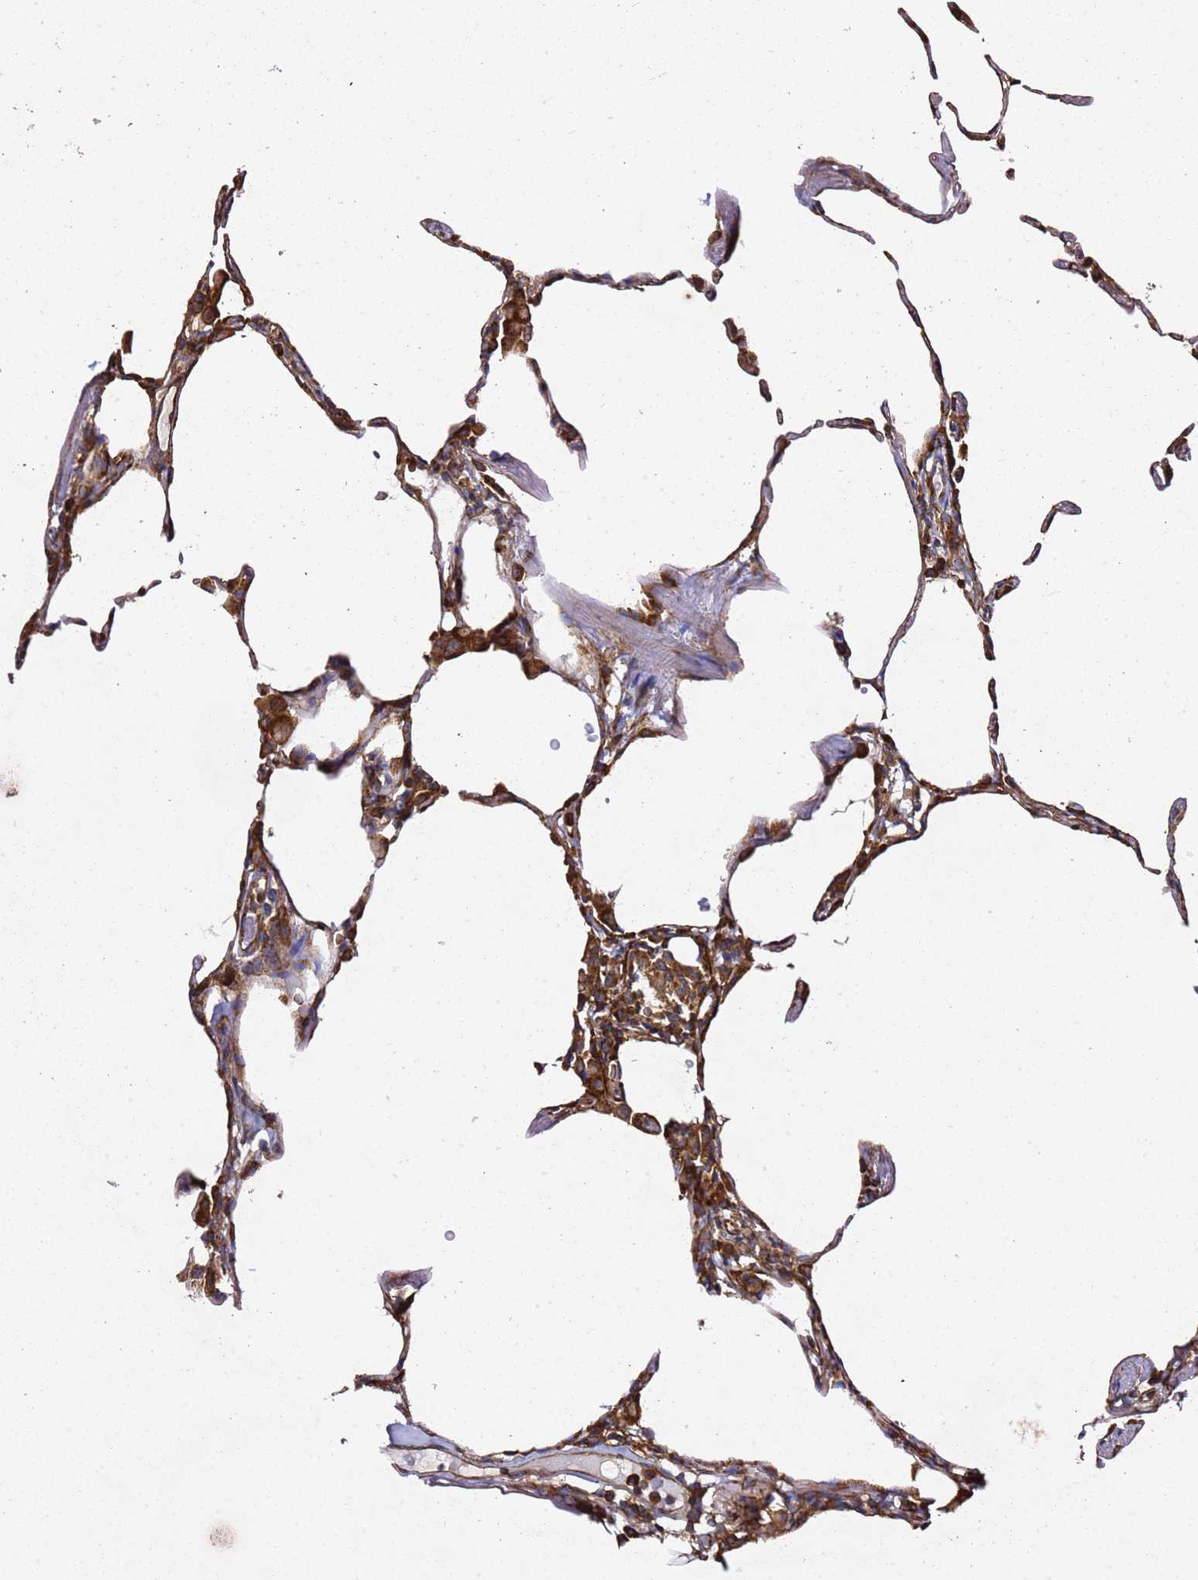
{"staining": {"intensity": "strong", "quantity": "25%-75%", "location": "cytoplasmic/membranous"}, "tissue": "lung", "cell_type": "Alveolar cells", "image_type": "normal", "snomed": [{"axis": "morphology", "description": "Normal tissue, NOS"}, {"axis": "topography", "description": "Lung"}], "caption": "Immunohistochemical staining of unremarkable lung demonstrates strong cytoplasmic/membranous protein positivity in about 25%-75% of alveolar cells. Using DAB (3,3'-diaminobenzidine) (brown) and hematoxylin (blue) stains, captured at high magnification using brightfield microscopy.", "gene": "TPST1", "patient": {"sex": "female", "age": 57}}